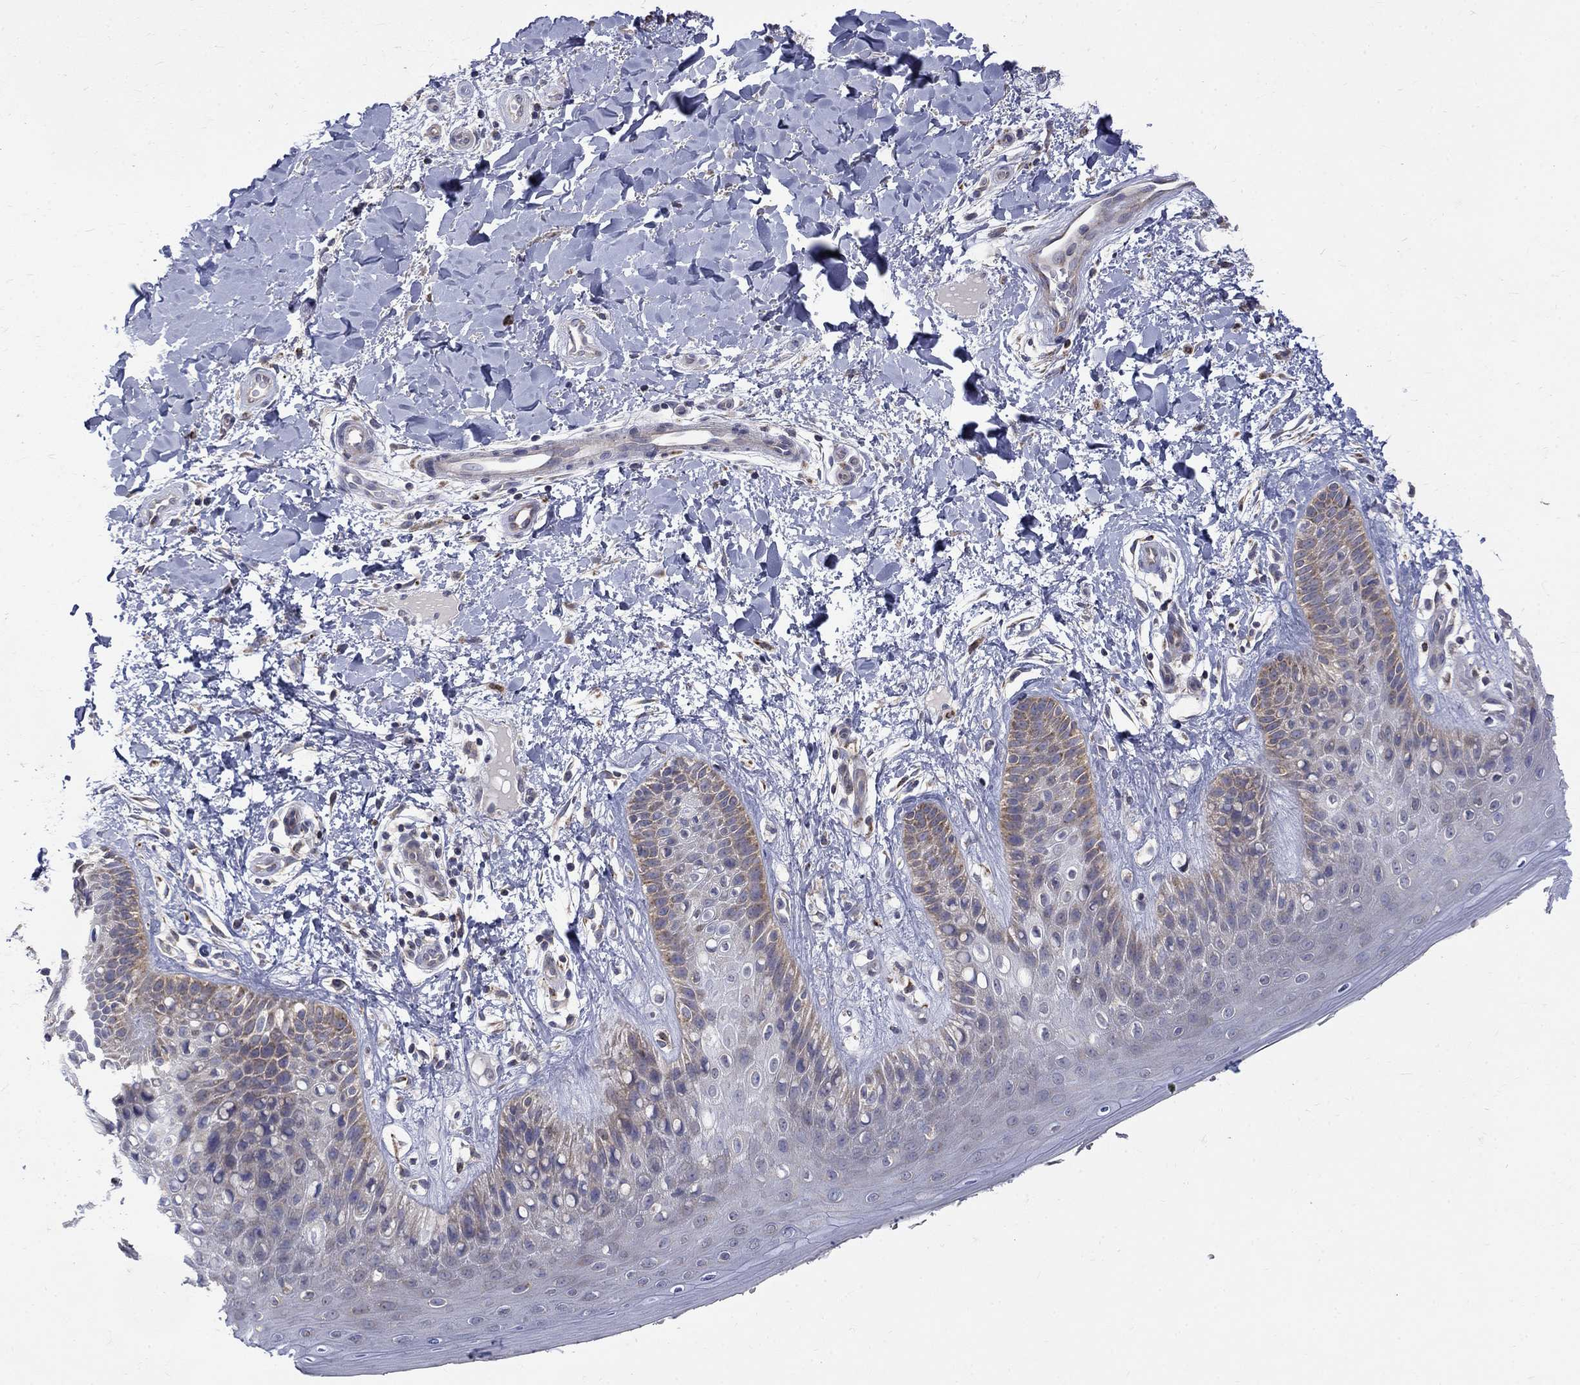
{"staining": {"intensity": "moderate", "quantity": "<25%", "location": "cytoplasmic/membranous"}, "tissue": "skin", "cell_type": "Epidermal cells", "image_type": "normal", "snomed": [{"axis": "morphology", "description": "Normal tissue, NOS"}, {"axis": "topography", "description": "Anal"}], "caption": "High-power microscopy captured an IHC image of unremarkable skin, revealing moderate cytoplasmic/membranous expression in about <25% of epidermal cells. Nuclei are stained in blue.", "gene": "SH2B1", "patient": {"sex": "male", "age": 36}}